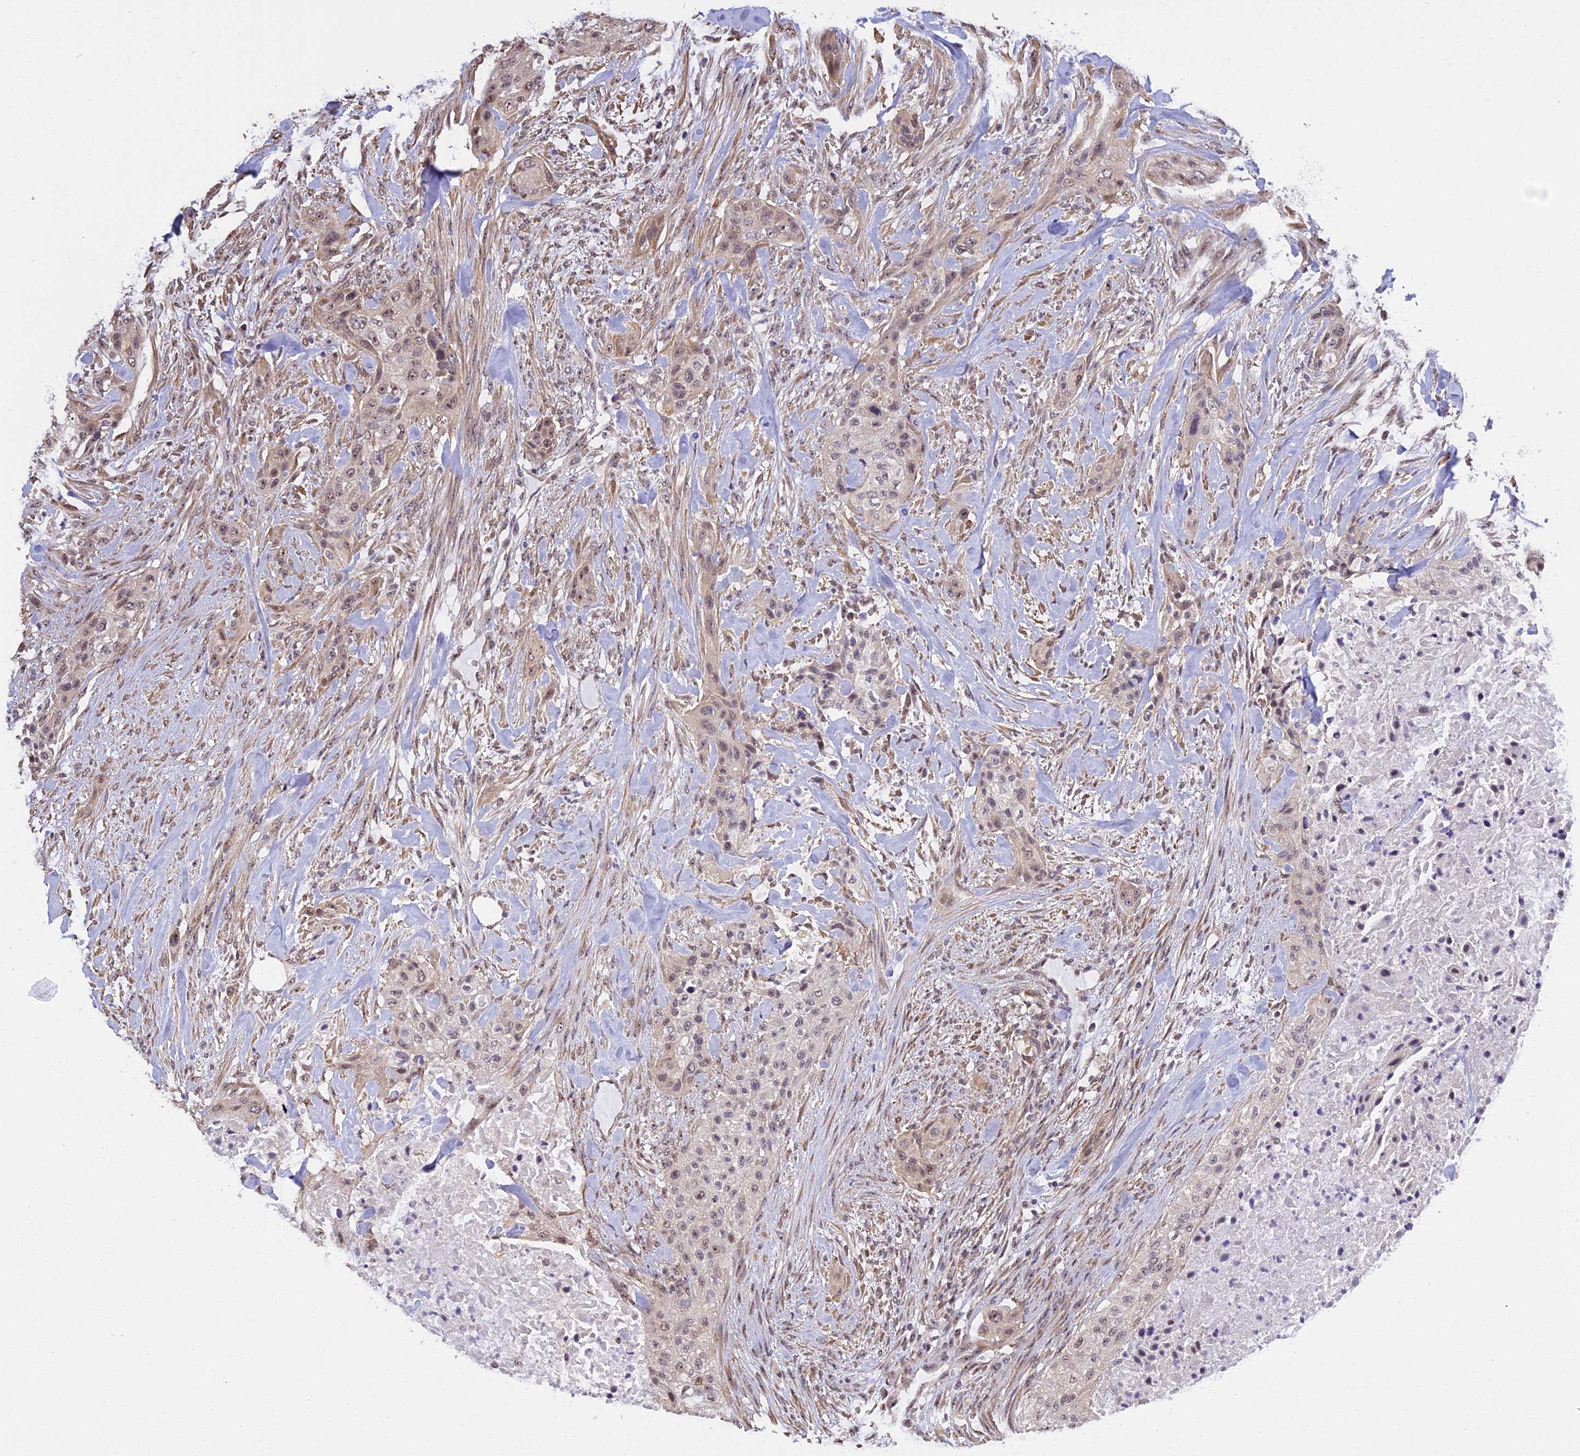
{"staining": {"intensity": "weak", "quantity": "25%-75%", "location": "nuclear"}, "tissue": "urothelial cancer", "cell_type": "Tumor cells", "image_type": "cancer", "snomed": [{"axis": "morphology", "description": "Urothelial carcinoma, High grade"}, {"axis": "topography", "description": "Urinary bladder"}], "caption": "Protein analysis of urothelial cancer tissue demonstrates weak nuclear positivity in approximately 25%-75% of tumor cells. (Stains: DAB in brown, nuclei in blue, Microscopy: brightfield microscopy at high magnification).", "gene": "MGA", "patient": {"sex": "male", "age": 35}}